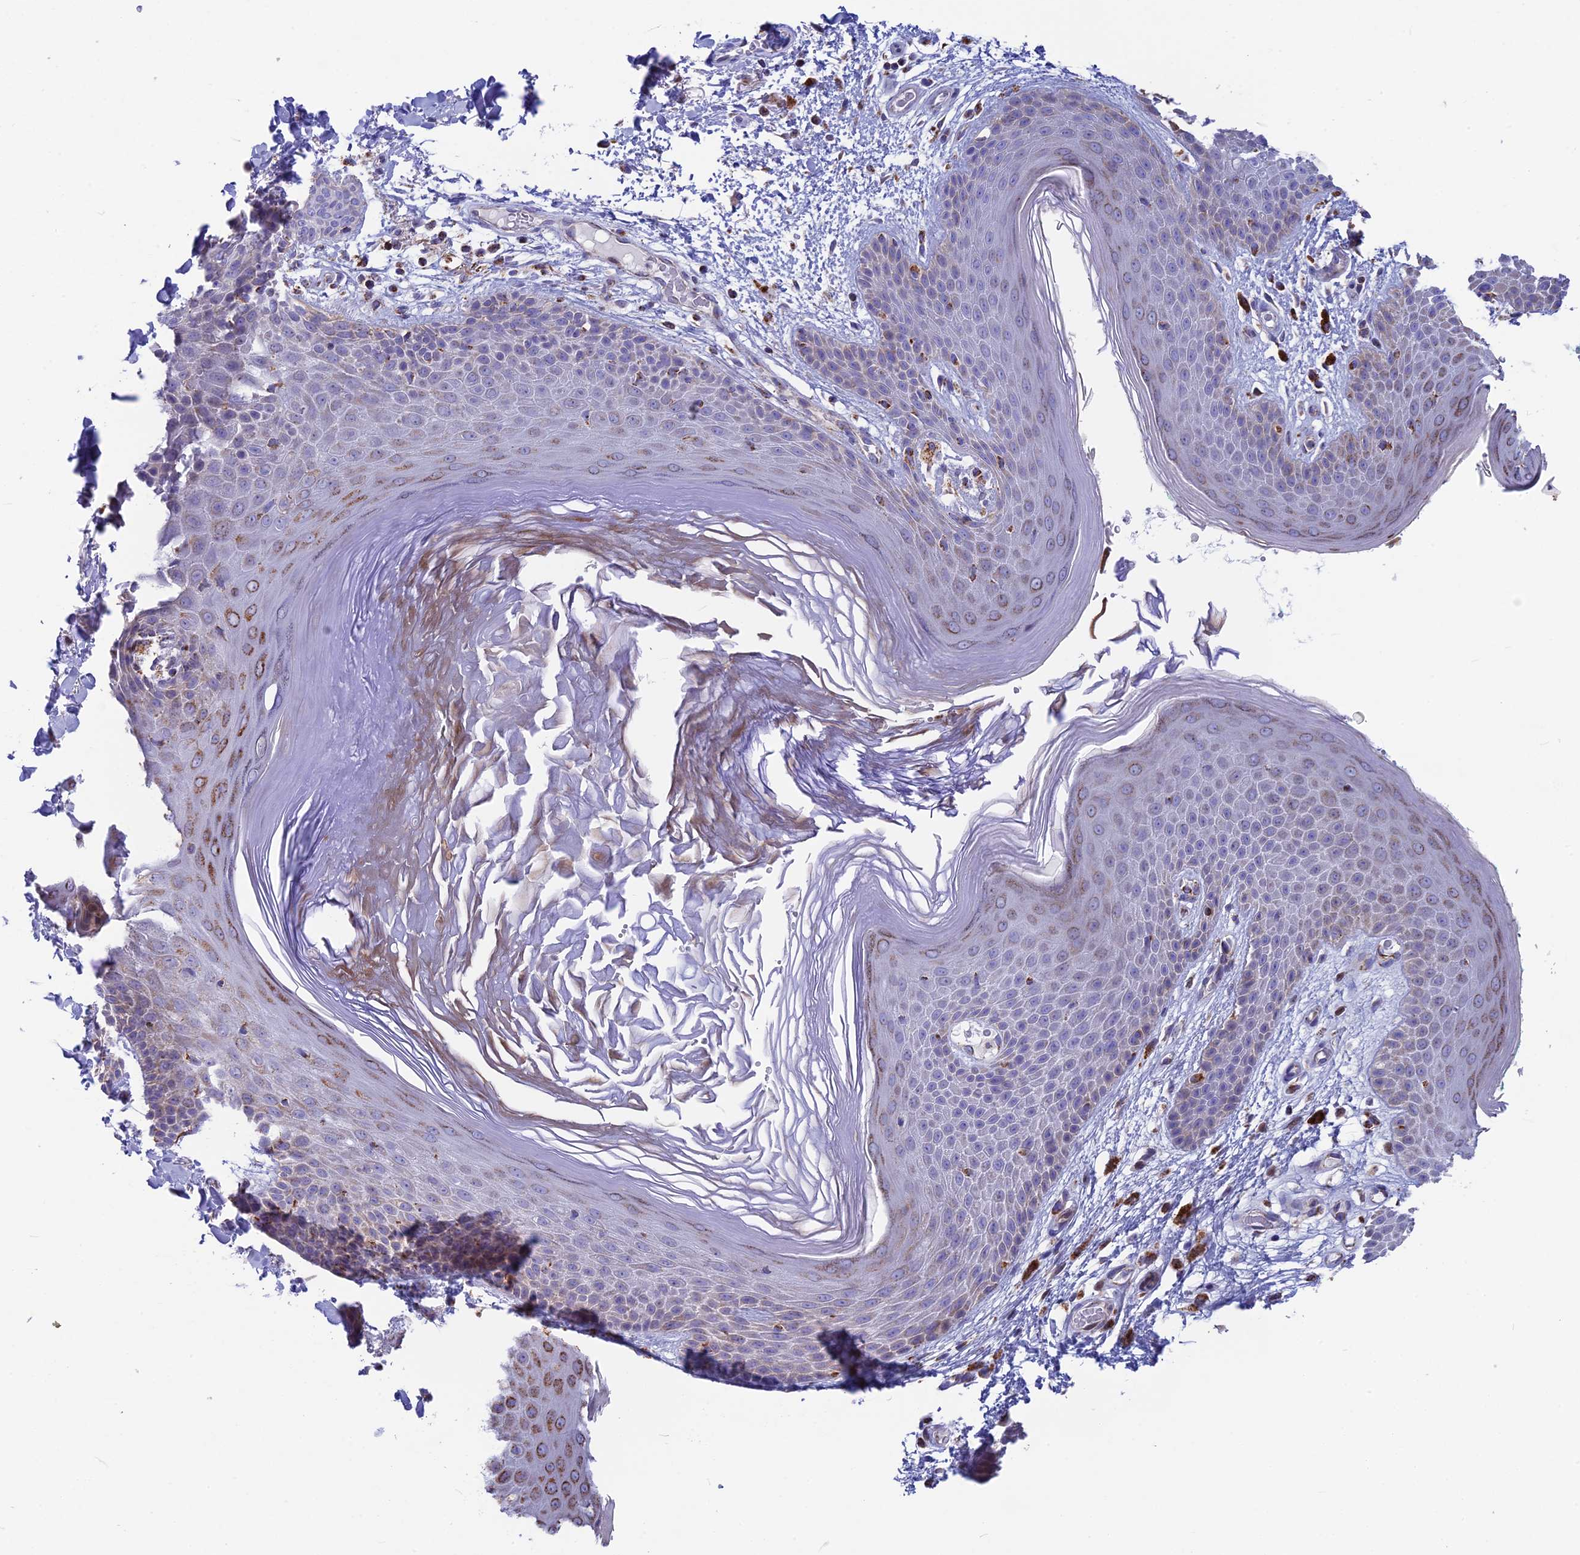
{"staining": {"intensity": "moderate", "quantity": "25%-75%", "location": "cytoplasmic/membranous"}, "tissue": "skin", "cell_type": "Epidermal cells", "image_type": "normal", "snomed": [{"axis": "morphology", "description": "Normal tissue, NOS"}, {"axis": "topography", "description": "Anal"}], "caption": "Immunohistochemistry (IHC) of unremarkable human skin exhibits medium levels of moderate cytoplasmic/membranous positivity in approximately 25%-75% of epidermal cells. The staining was performed using DAB (3,3'-diaminobenzidine) to visualize the protein expression in brown, while the nuclei were stained in blue with hematoxylin (Magnification: 20x).", "gene": "CS", "patient": {"sex": "male", "age": 74}}